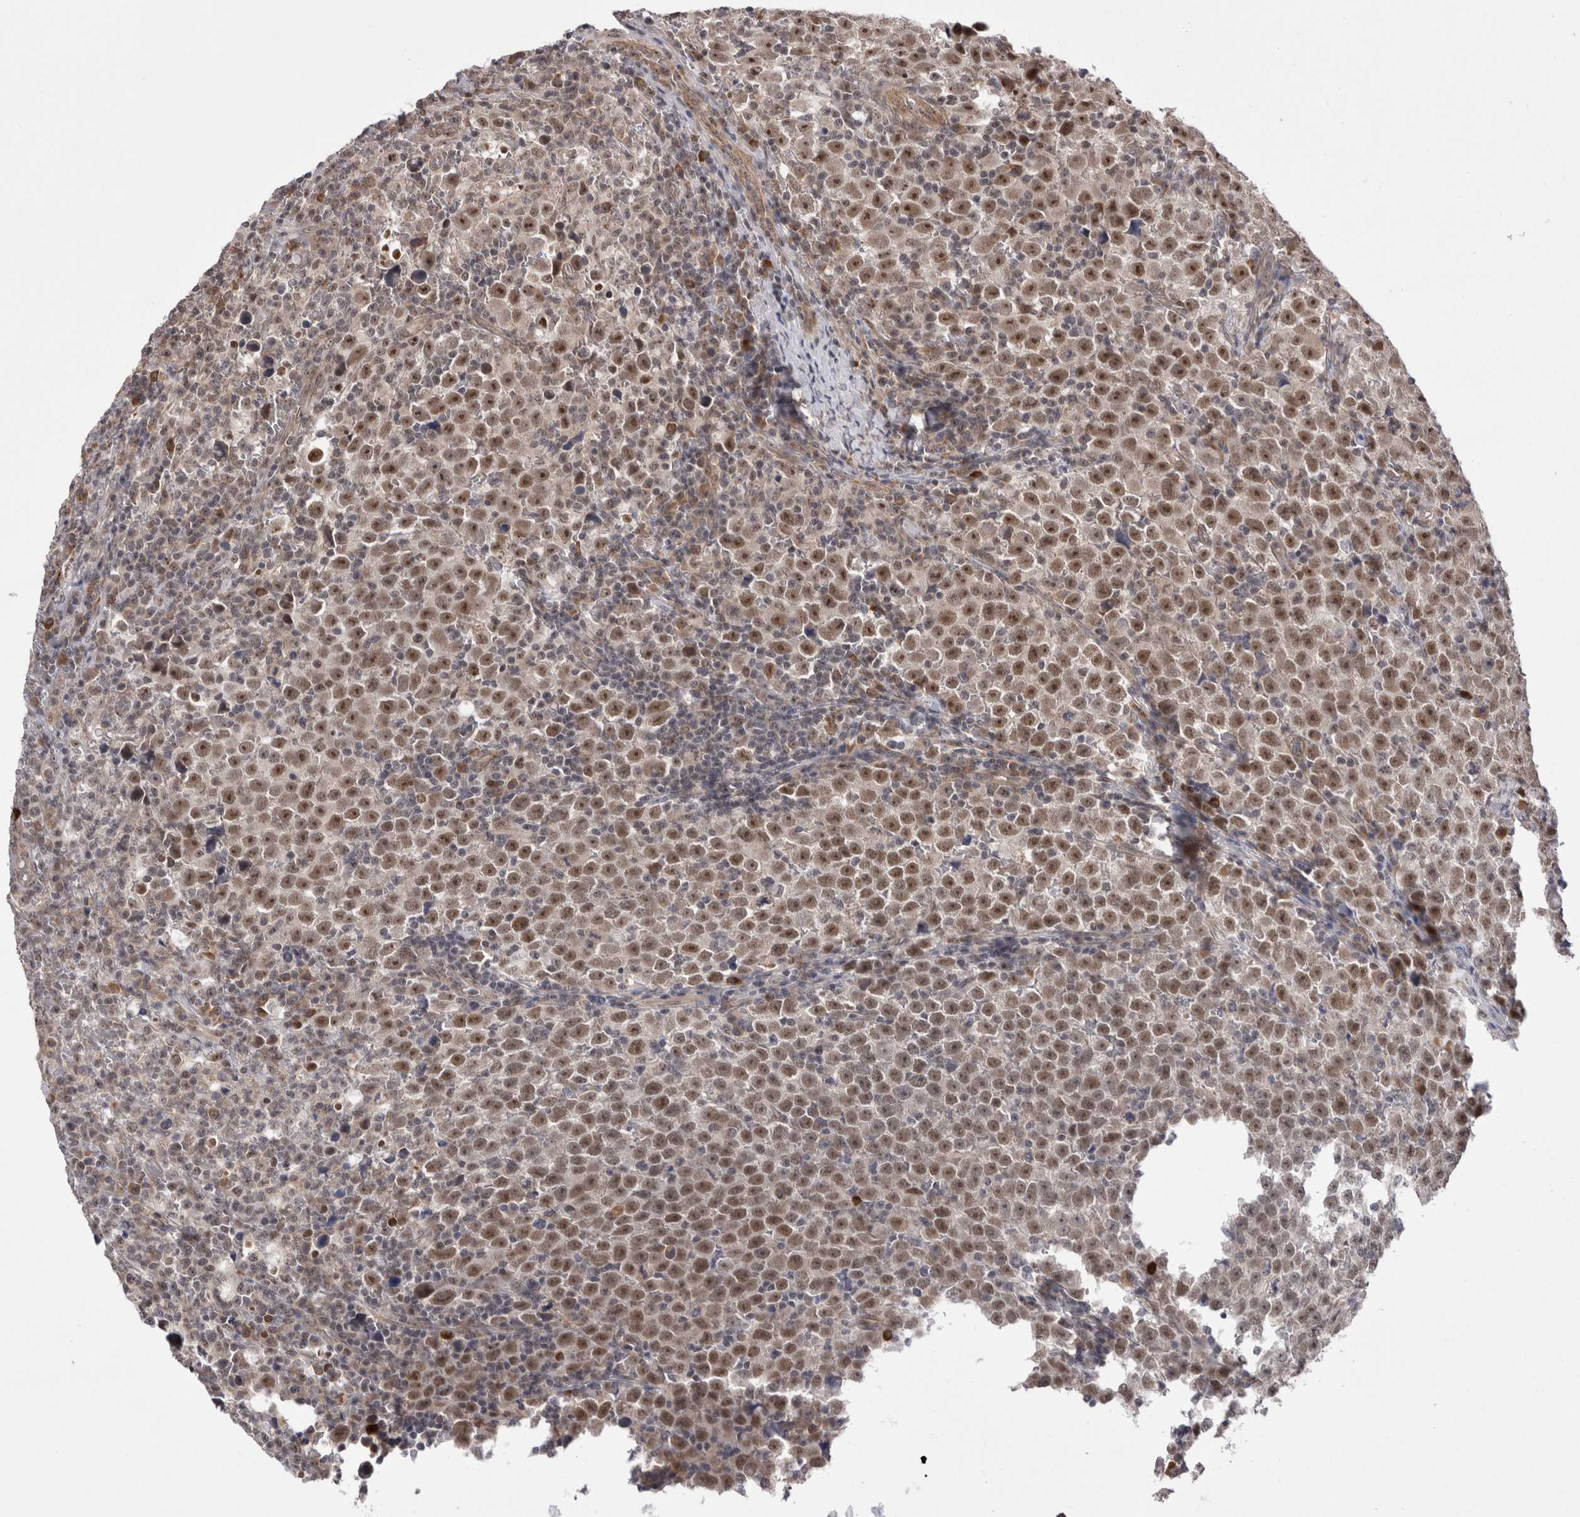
{"staining": {"intensity": "moderate", "quantity": ">75%", "location": "nuclear"}, "tissue": "testis cancer", "cell_type": "Tumor cells", "image_type": "cancer", "snomed": [{"axis": "morphology", "description": "Seminoma, NOS"}, {"axis": "topography", "description": "Testis"}], "caption": "Protein positivity by immunohistochemistry (IHC) reveals moderate nuclear positivity in about >75% of tumor cells in testis cancer (seminoma). The staining was performed using DAB (3,3'-diaminobenzidine), with brown indicating positive protein expression. Nuclei are stained blue with hematoxylin.", "gene": "EXOSC4", "patient": {"sex": "male", "age": 43}}